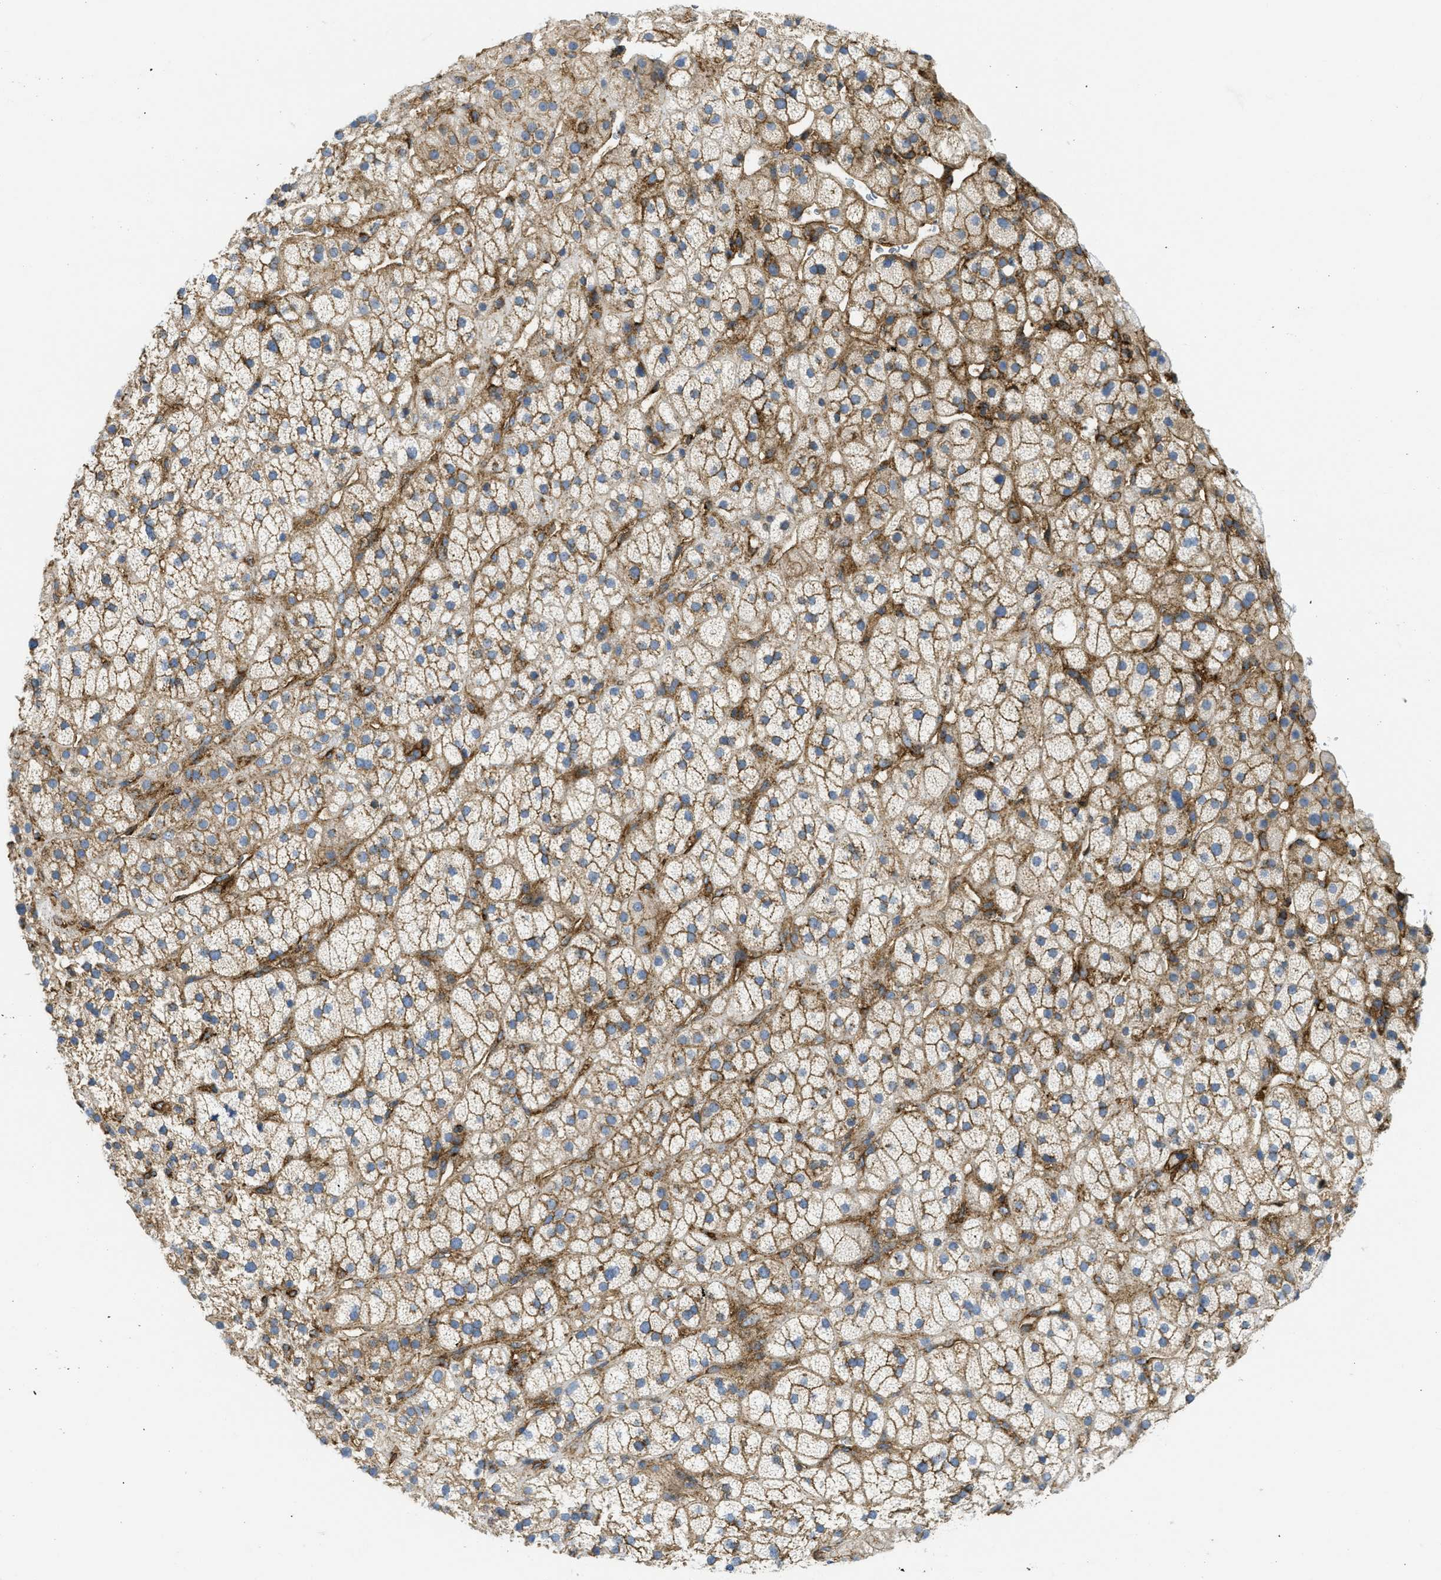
{"staining": {"intensity": "moderate", "quantity": ">75%", "location": "cytoplasmic/membranous"}, "tissue": "adrenal gland", "cell_type": "Glandular cells", "image_type": "normal", "snomed": [{"axis": "morphology", "description": "Normal tissue, NOS"}, {"axis": "topography", "description": "Adrenal gland"}], "caption": "Protein staining exhibits moderate cytoplasmic/membranous expression in approximately >75% of glandular cells in unremarkable adrenal gland. (DAB IHC, brown staining for protein, blue staining for nuclei).", "gene": "HIP1", "patient": {"sex": "male", "age": 56}}